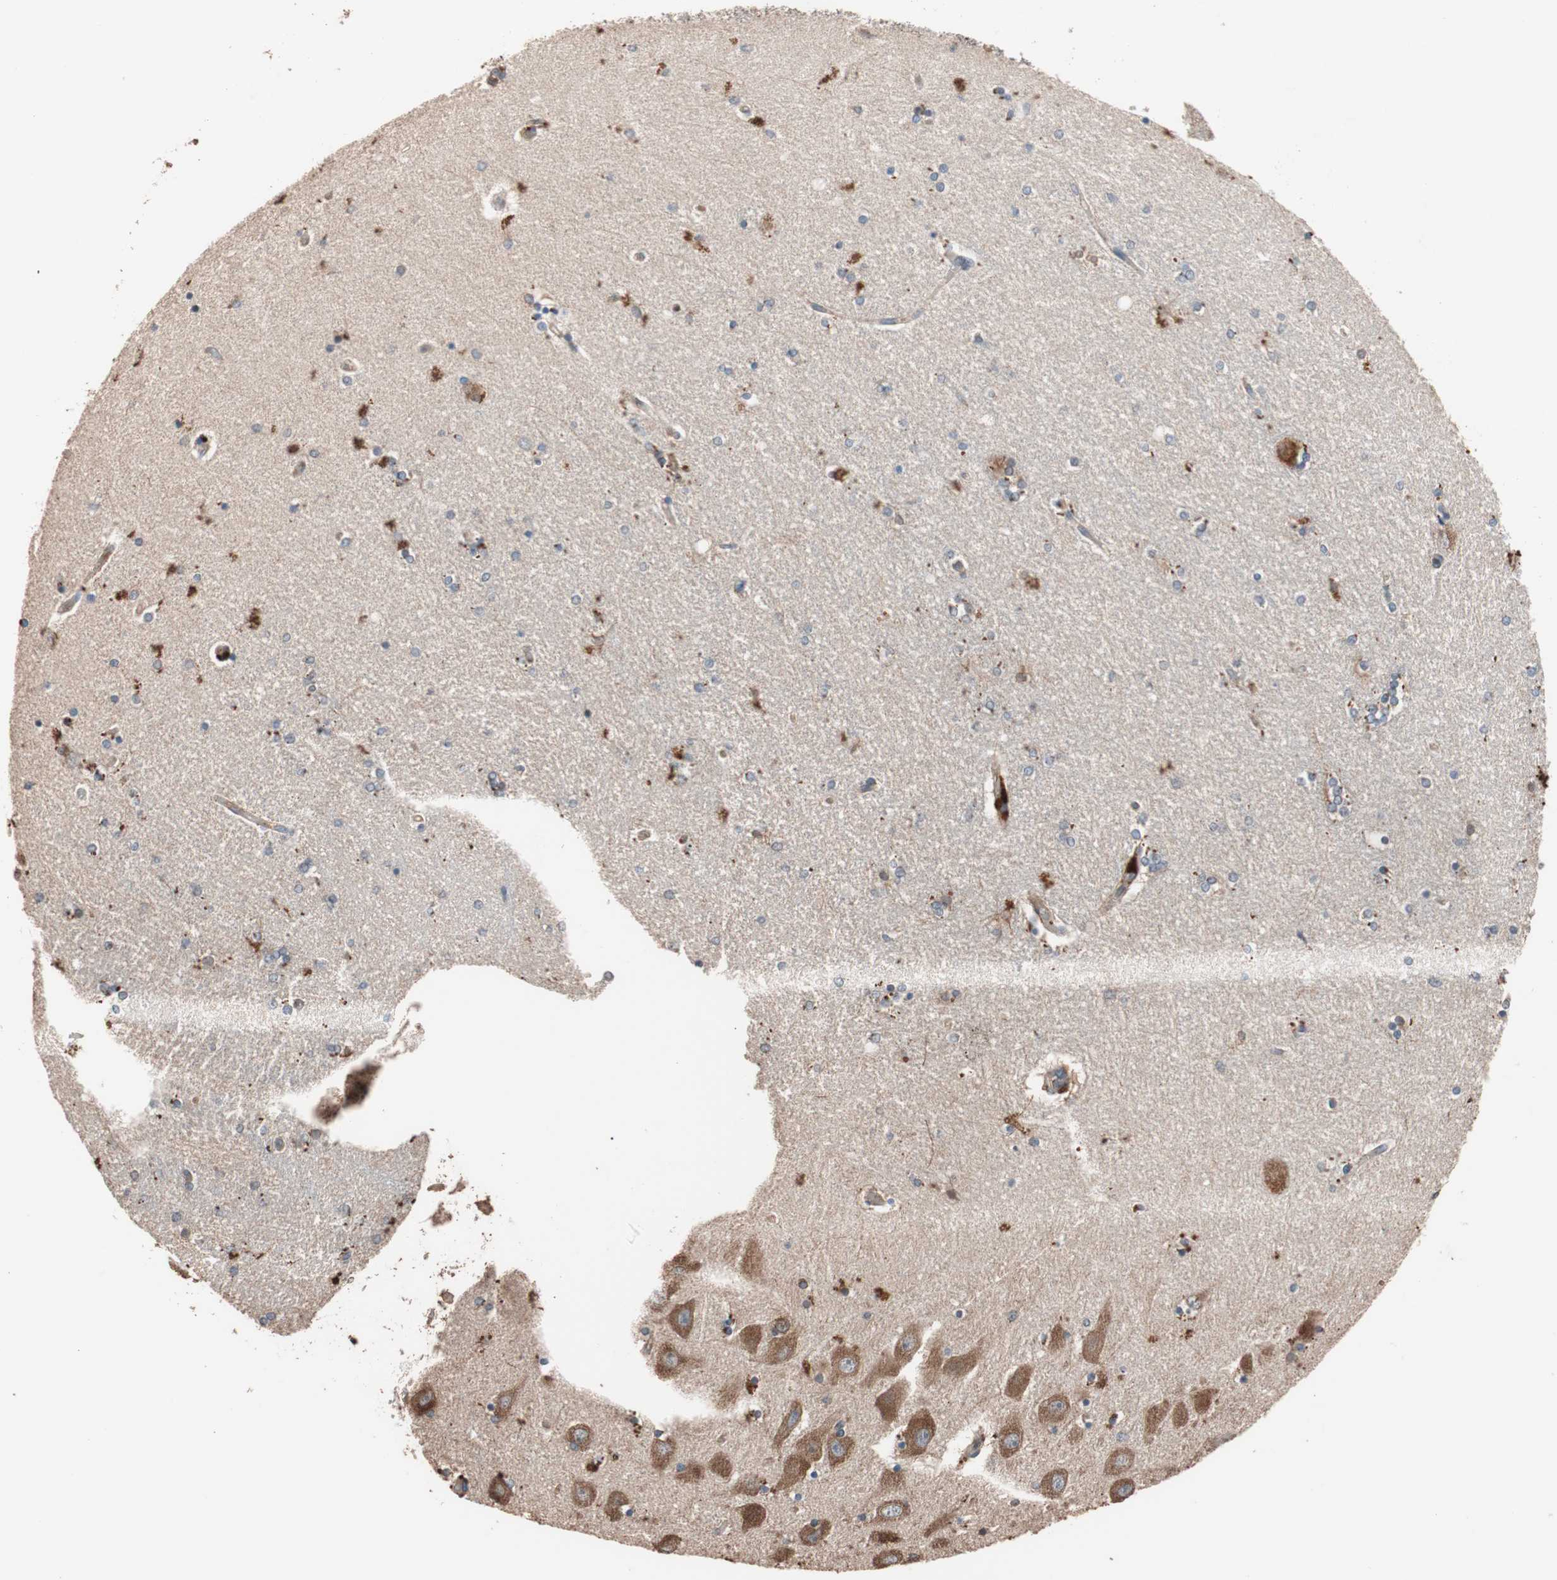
{"staining": {"intensity": "weak", "quantity": "25%-75%", "location": "cytoplasmic/membranous"}, "tissue": "hippocampus", "cell_type": "Glial cells", "image_type": "normal", "snomed": [{"axis": "morphology", "description": "Normal tissue, NOS"}, {"axis": "topography", "description": "Hippocampus"}], "caption": "A histopathology image of human hippocampus stained for a protein reveals weak cytoplasmic/membranous brown staining in glial cells.", "gene": "GLYCTK", "patient": {"sex": "female", "age": 54}}